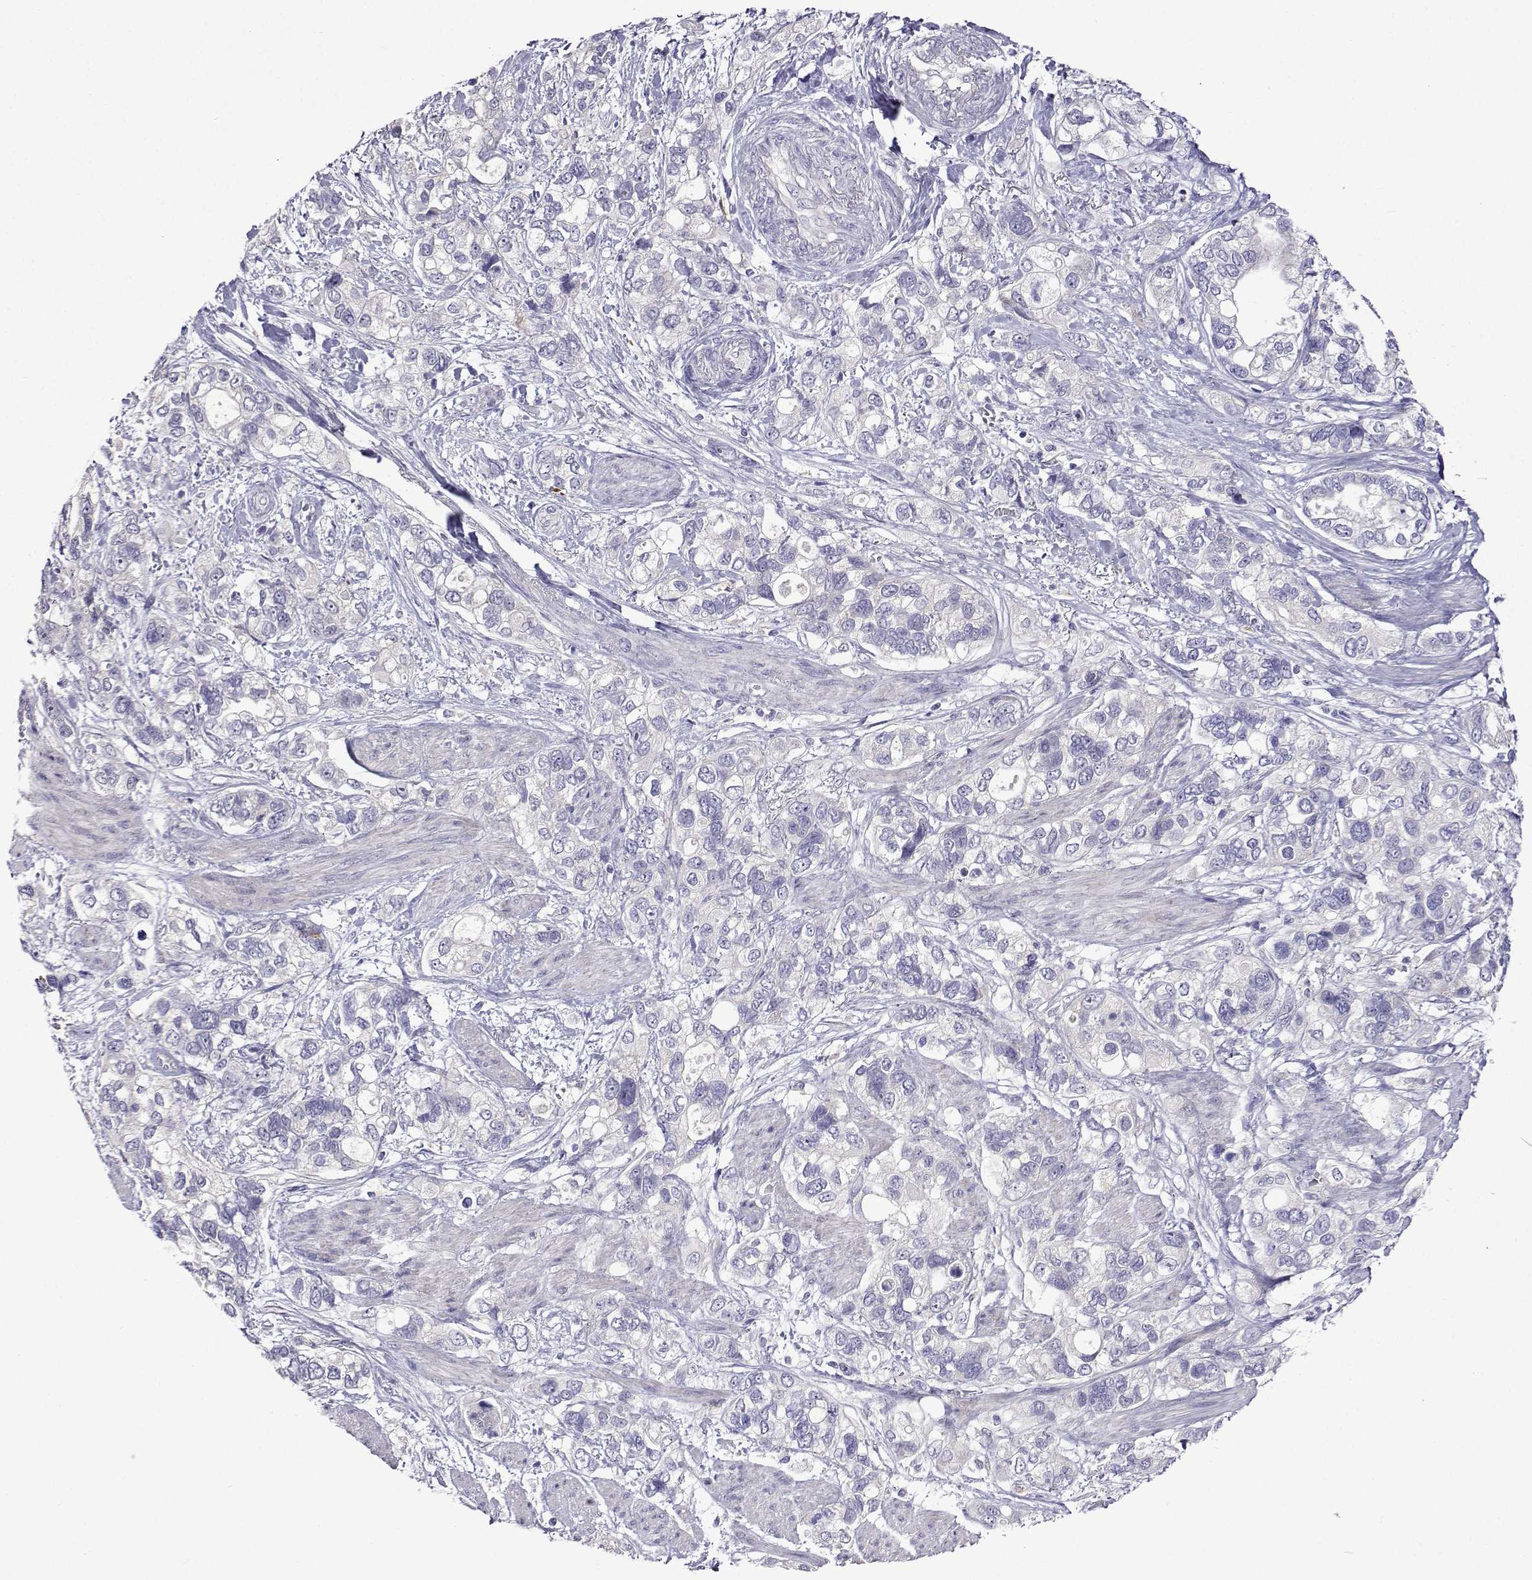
{"staining": {"intensity": "negative", "quantity": "none", "location": "none"}, "tissue": "stomach cancer", "cell_type": "Tumor cells", "image_type": "cancer", "snomed": [{"axis": "morphology", "description": "Adenocarcinoma, NOS"}, {"axis": "topography", "description": "Stomach, upper"}], "caption": "Tumor cells show no significant expression in stomach cancer. Nuclei are stained in blue.", "gene": "SULT2A1", "patient": {"sex": "female", "age": 81}}